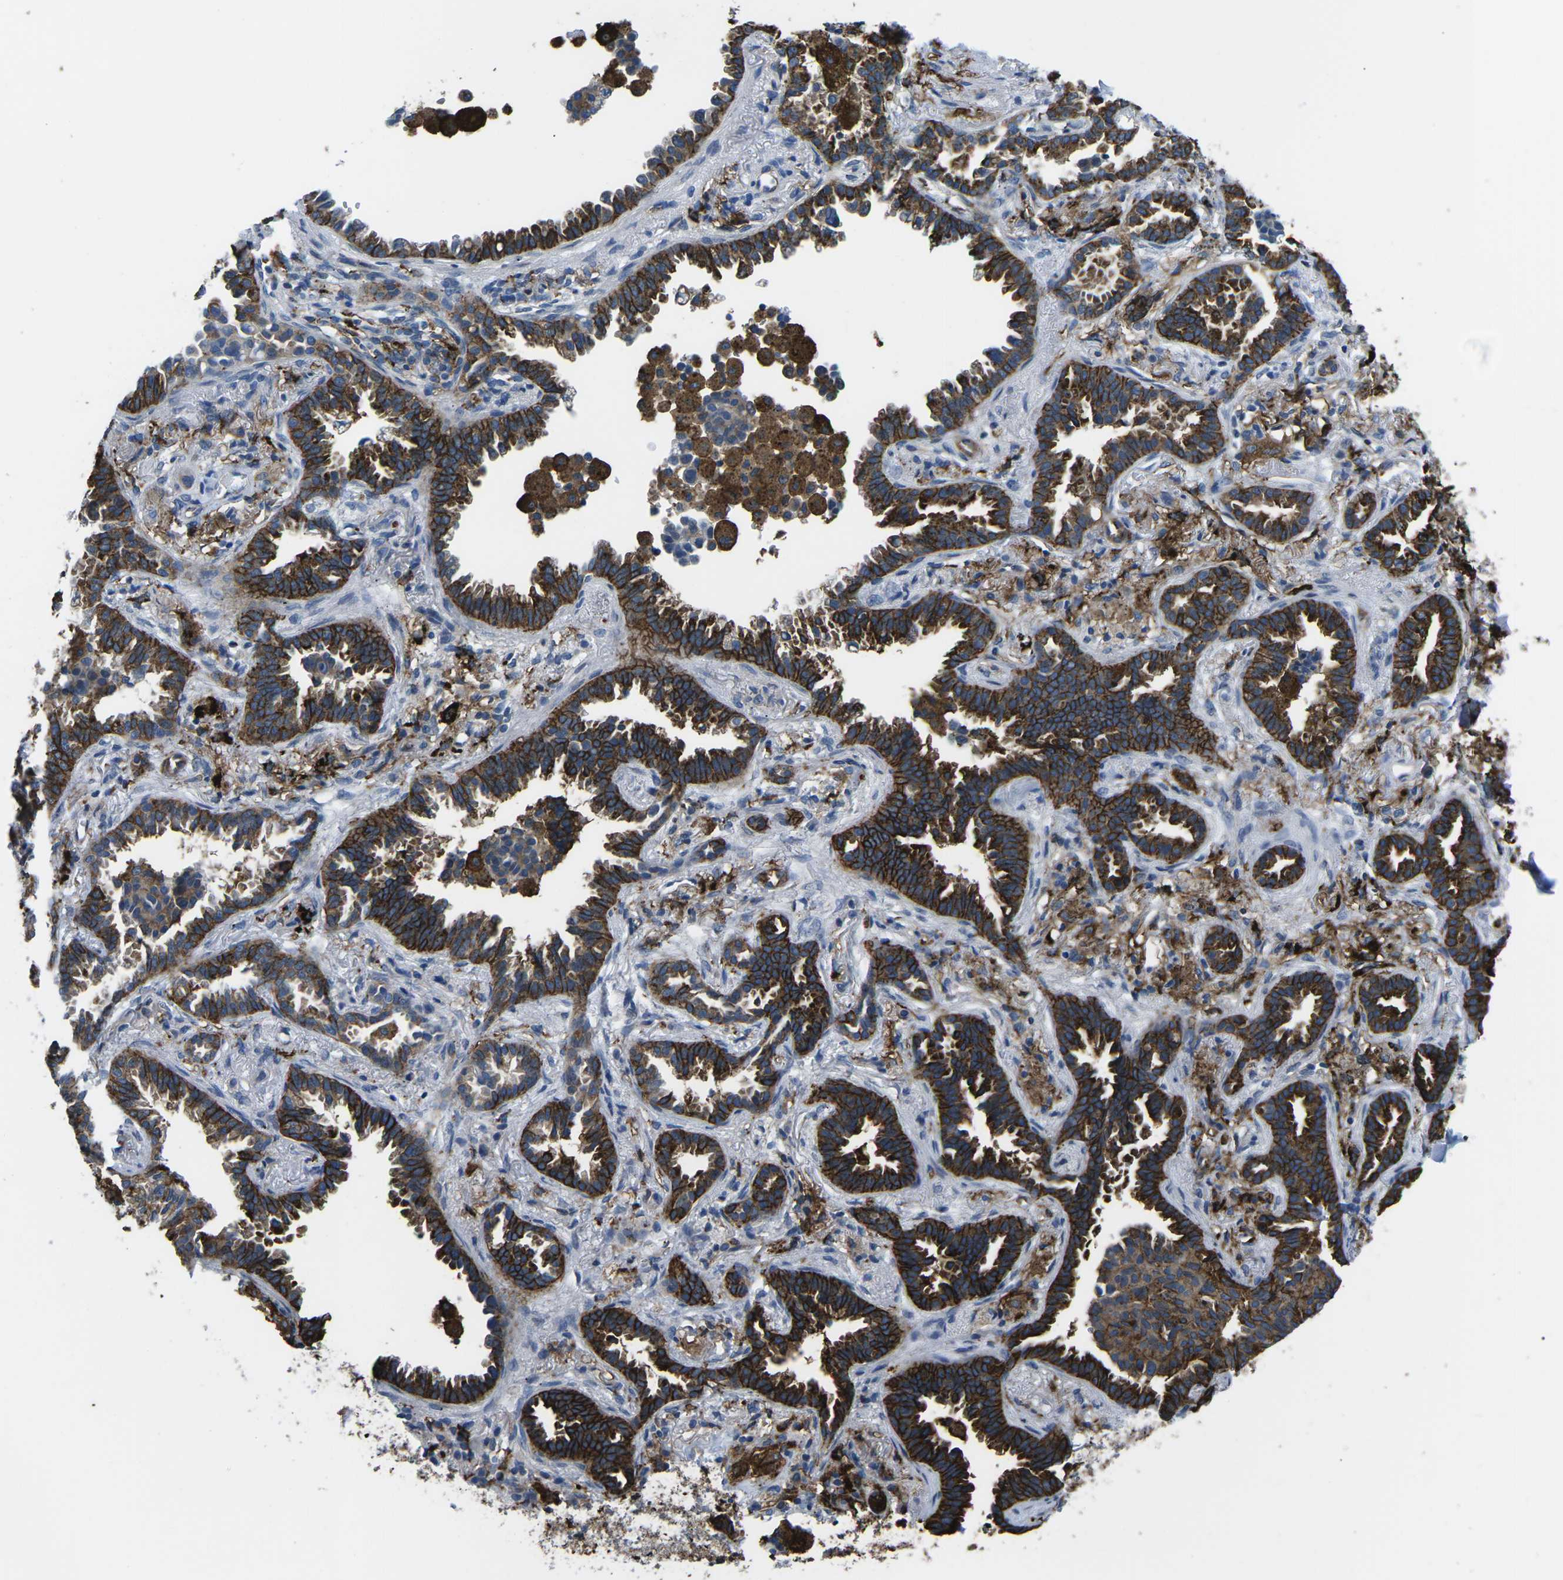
{"staining": {"intensity": "strong", "quantity": ">75%", "location": "cytoplasmic/membranous"}, "tissue": "lung cancer", "cell_type": "Tumor cells", "image_type": "cancer", "snomed": [{"axis": "morphology", "description": "Normal tissue, NOS"}, {"axis": "morphology", "description": "Adenocarcinoma, NOS"}, {"axis": "topography", "description": "Lung"}], "caption": "Lung adenocarcinoma stained for a protein exhibits strong cytoplasmic/membranous positivity in tumor cells.", "gene": "PTPN1", "patient": {"sex": "male", "age": 59}}